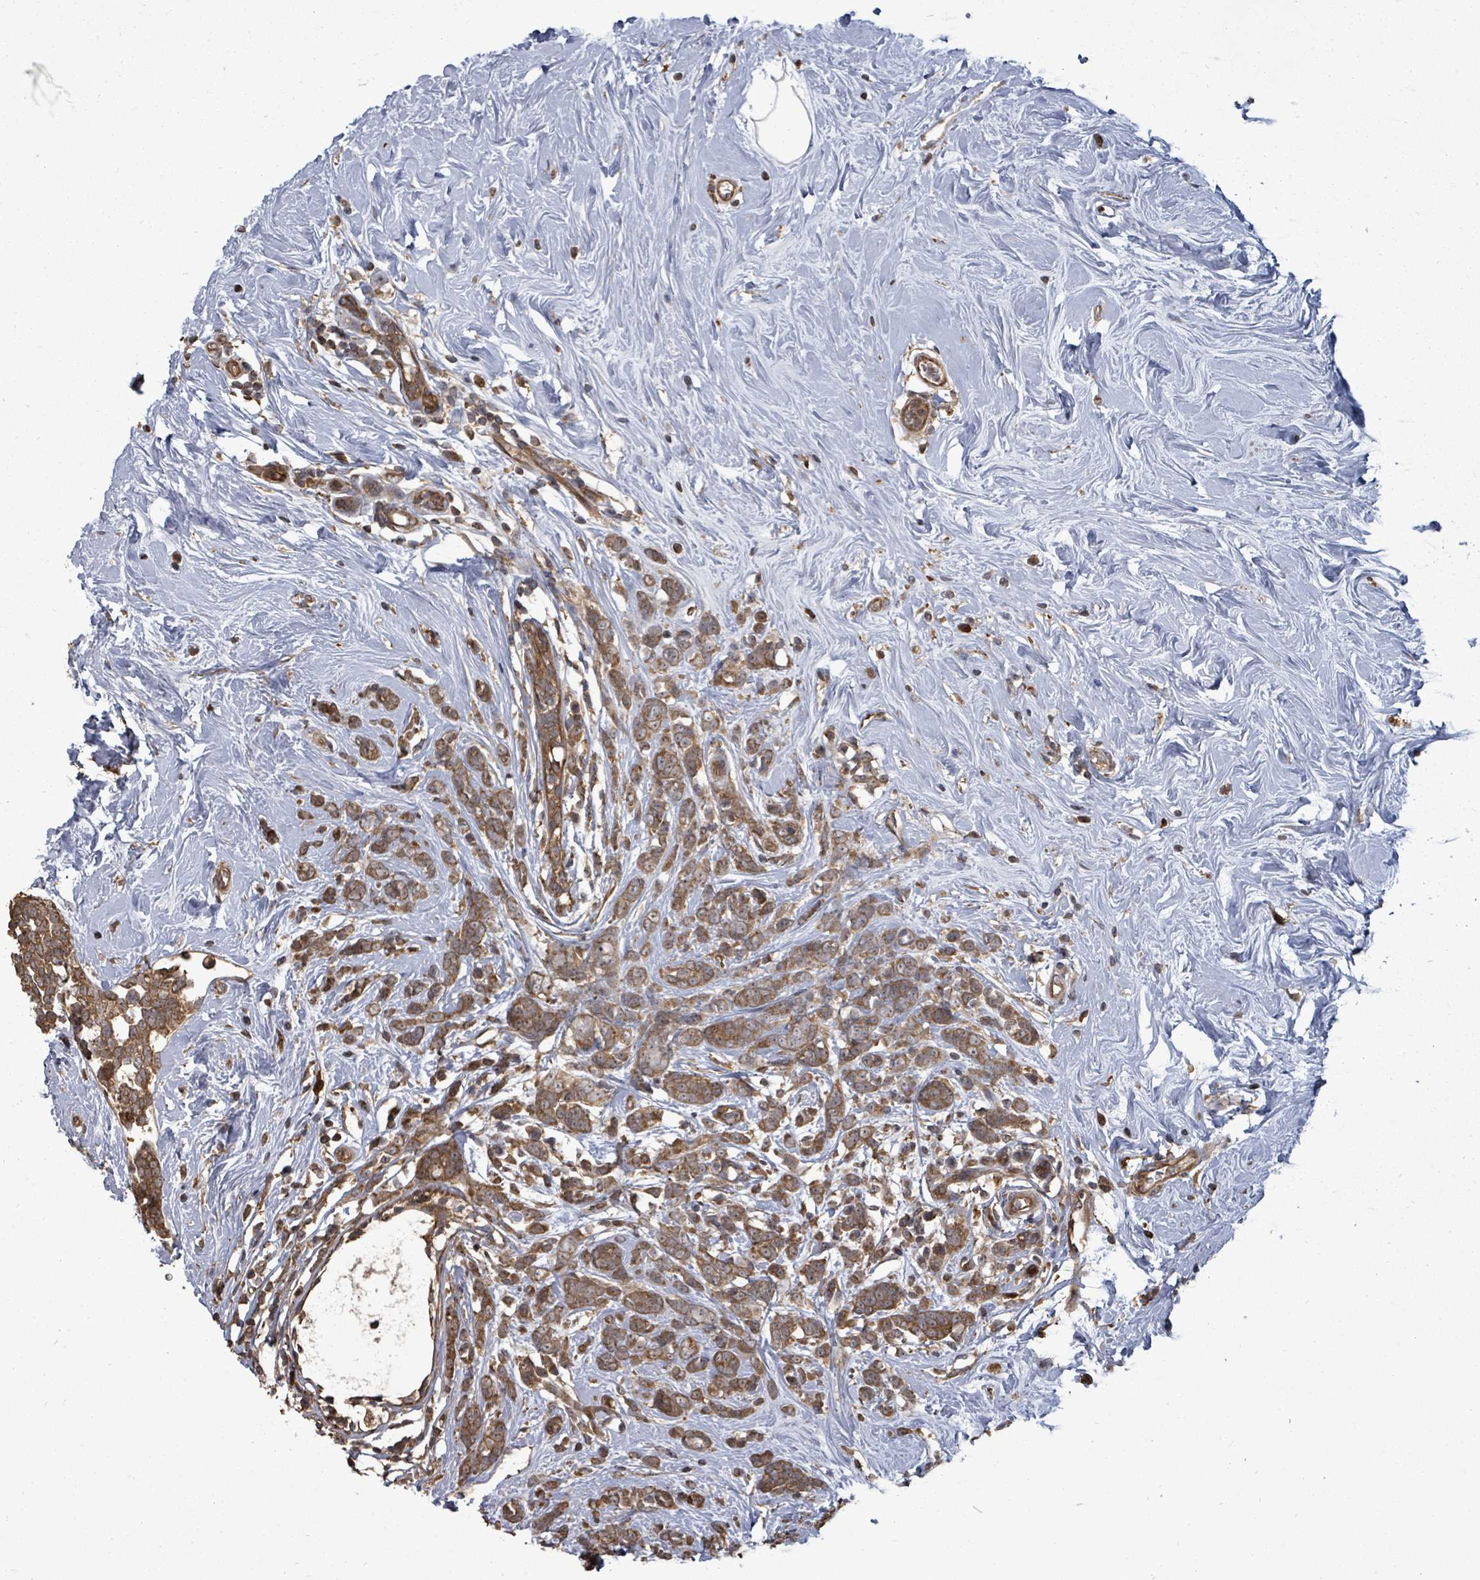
{"staining": {"intensity": "moderate", "quantity": ">75%", "location": "cytoplasmic/membranous"}, "tissue": "breast cancer", "cell_type": "Tumor cells", "image_type": "cancer", "snomed": [{"axis": "morphology", "description": "Lobular carcinoma"}, {"axis": "topography", "description": "Breast"}], "caption": "Breast cancer stained with DAB (3,3'-diaminobenzidine) immunohistochemistry (IHC) exhibits medium levels of moderate cytoplasmic/membranous staining in about >75% of tumor cells.", "gene": "EIF3C", "patient": {"sex": "female", "age": 58}}